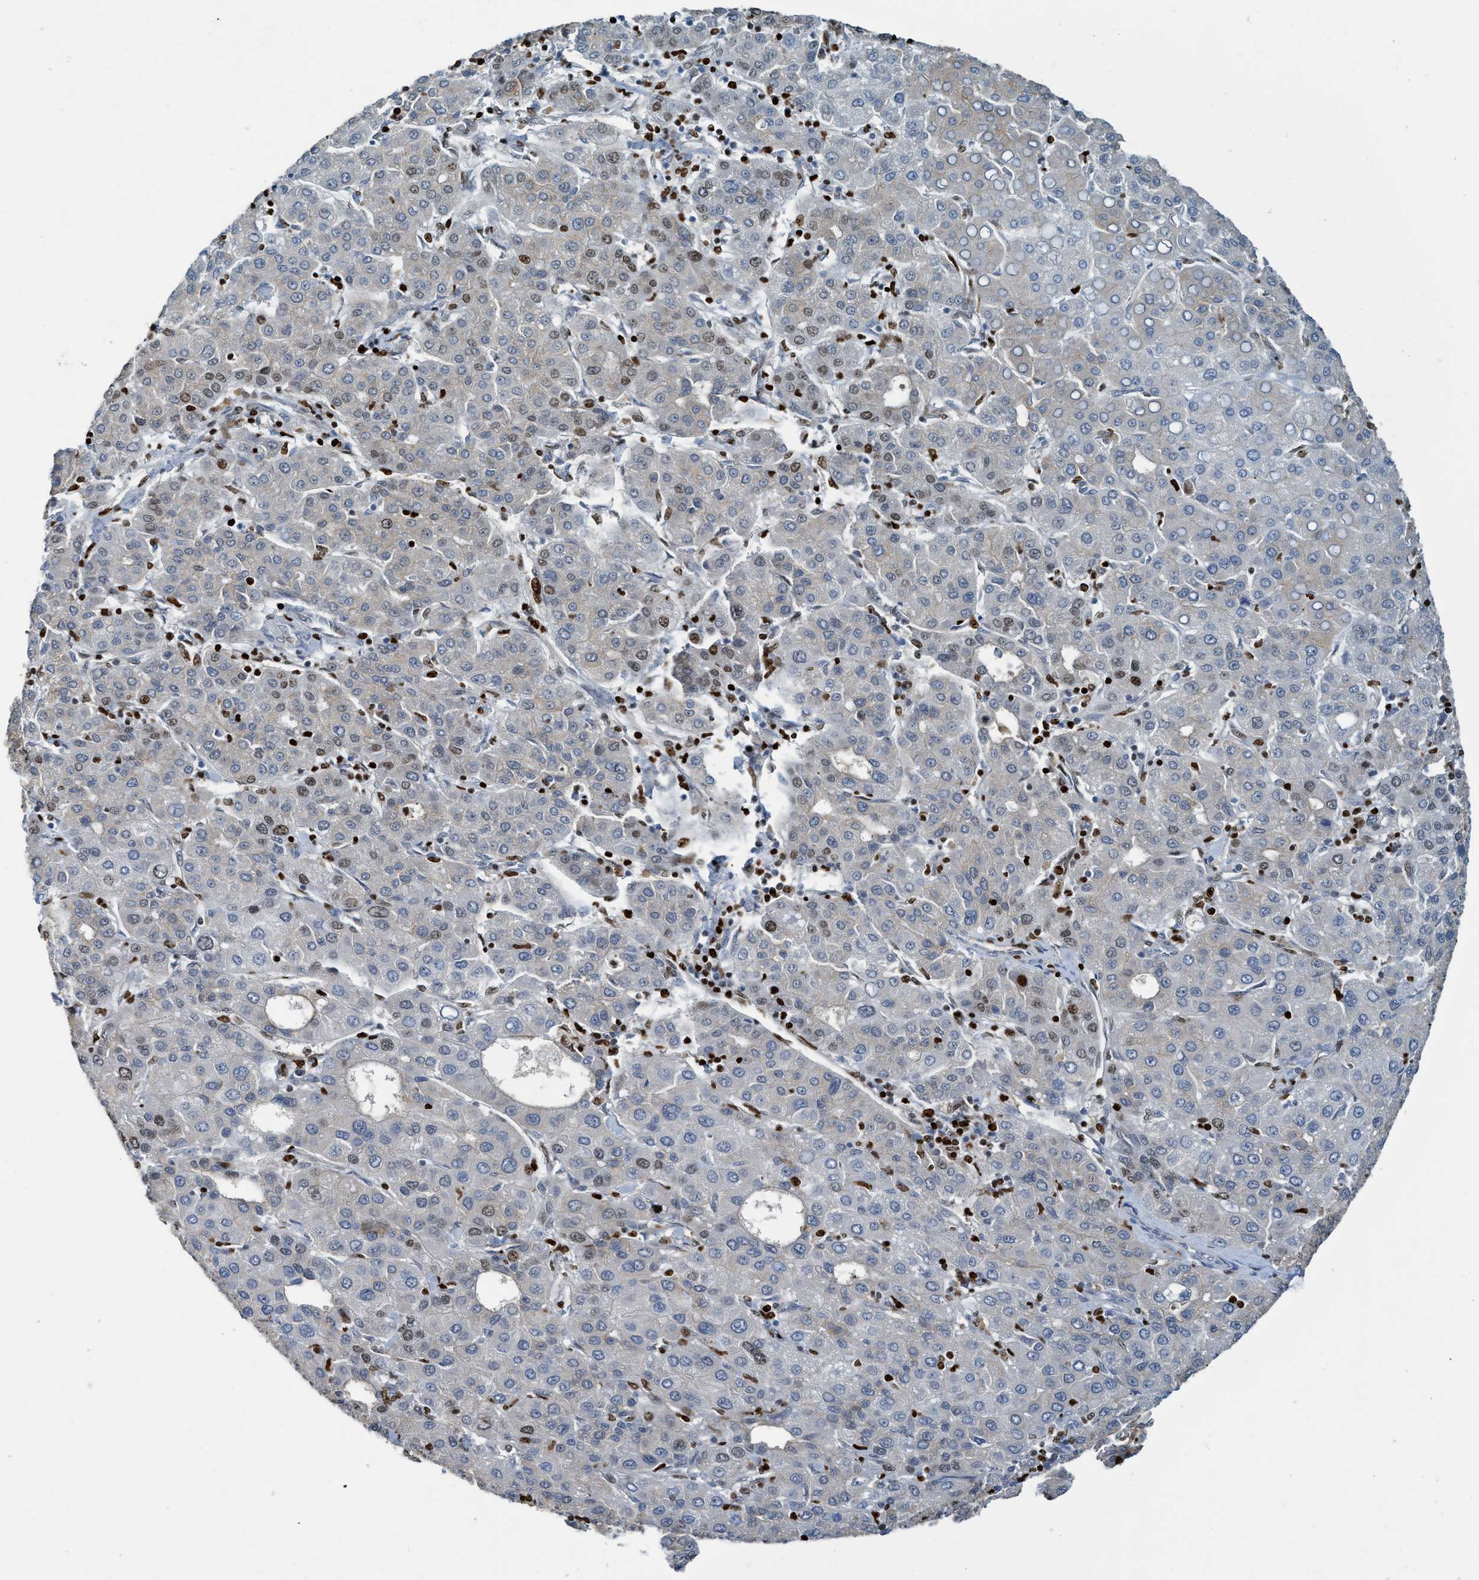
{"staining": {"intensity": "moderate", "quantity": "<25%", "location": "cytoplasmic/membranous,nuclear"}, "tissue": "liver cancer", "cell_type": "Tumor cells", "image_type": "cancer", "snomed": [{"axis": "morphology", "description": "Carcinoma, Hepatocellular, NOS"}, {"axis": "topography", "description": "Liver"}], "caption": "Liver hepatocellular carcinoma stained with DAB (3,3'-diaminobenzidine) immunohistochemistry (IHC) displays low levels of moderate cytoplasmic/membranous and nuclear positivity in about <25% of tumor cells.", "gene": "SH3D19", "patient": {"sex": "male", "age": 65}}